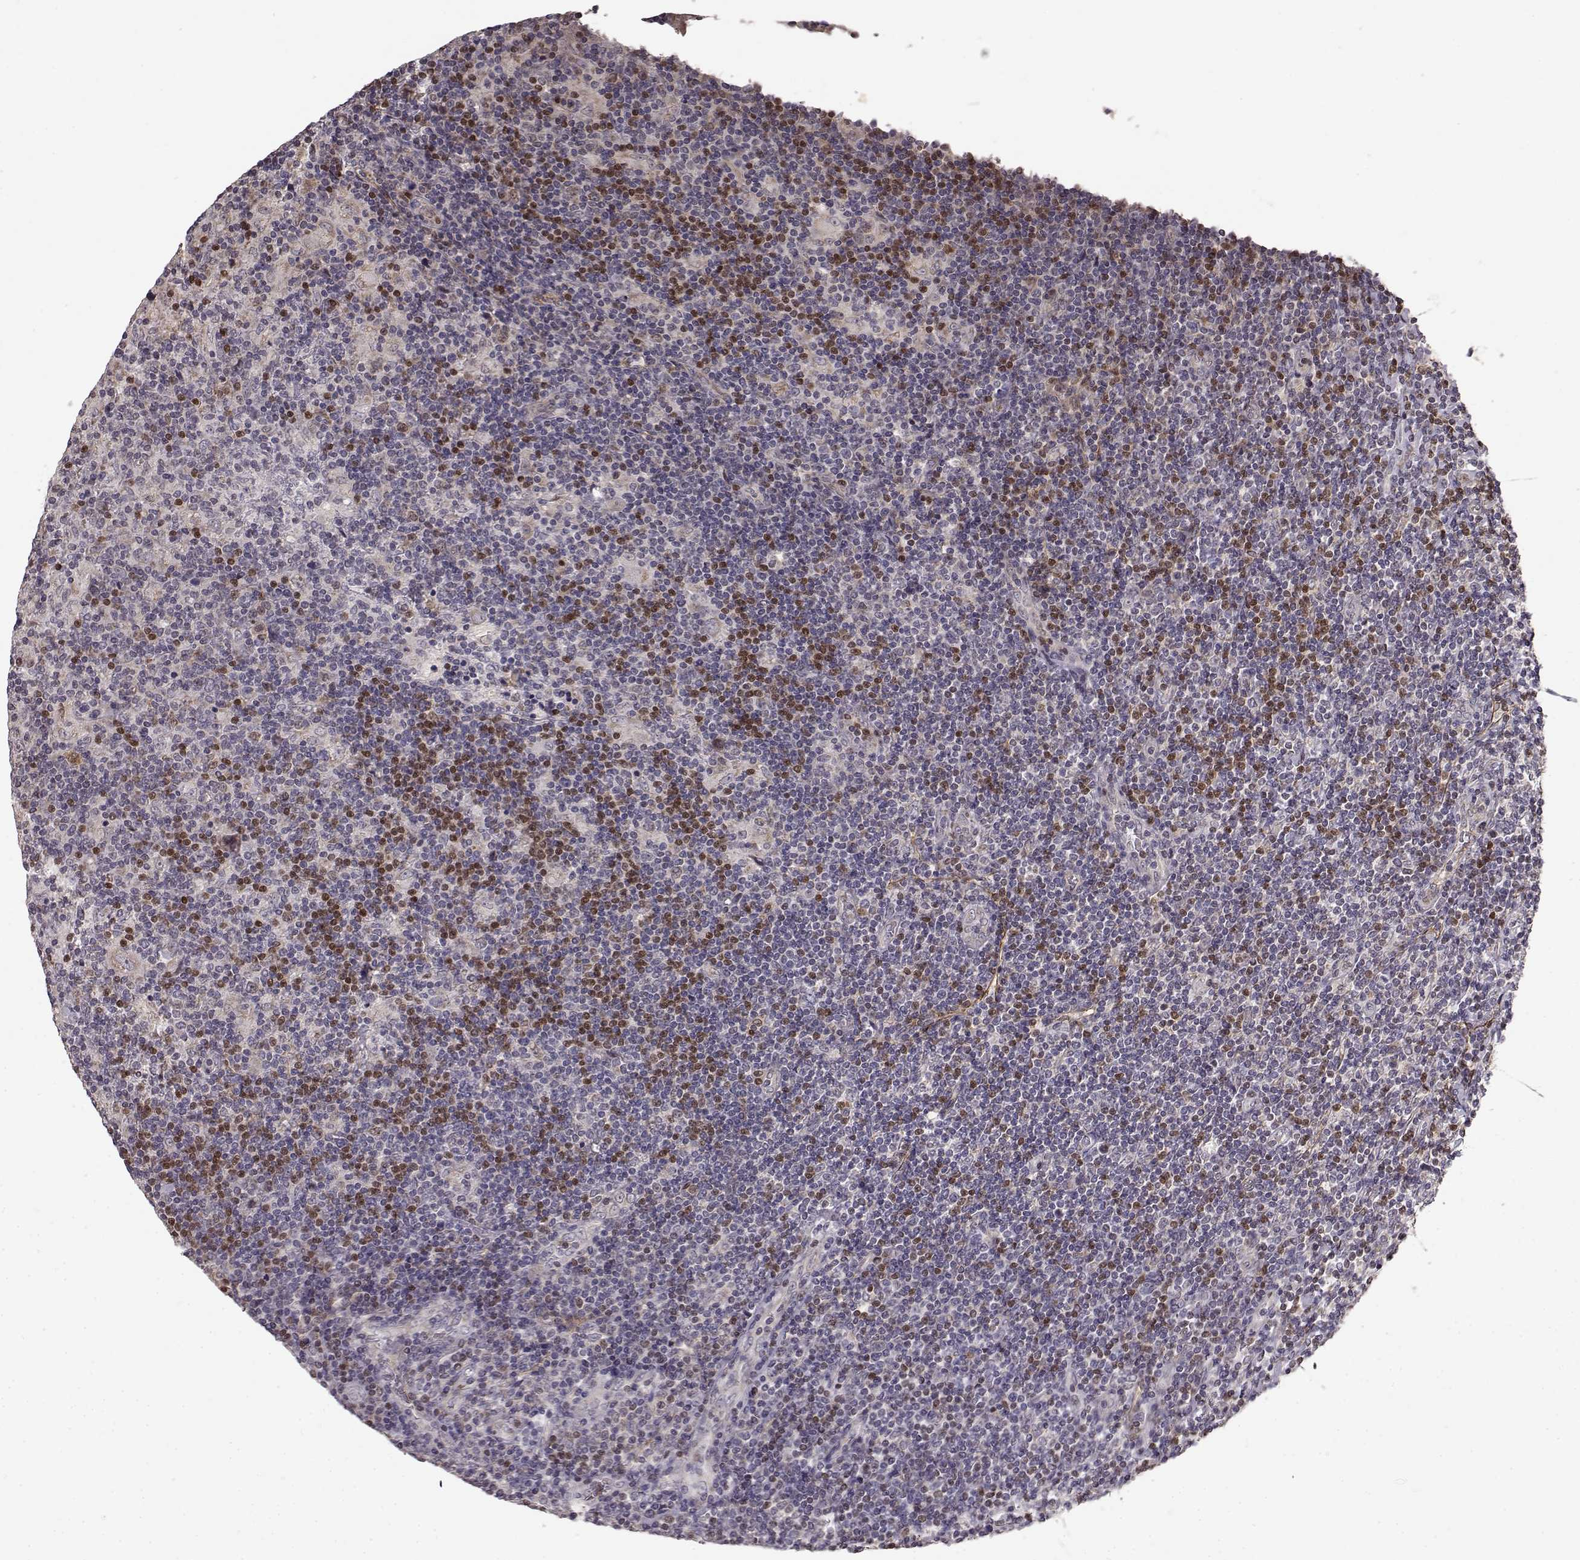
{"staining": {"intensity": "negative", "quantity": "none", "location": "none"}, "tissue": "lymphoma", "cell_type": "Tumor cells", "image_type": "cancer", "snomed": [{"axis": "morphology", "description": "Hodgkin's disease, NOS"}, {"axis": "topography", "description": "Lymph node"}], "caption": "Immunohistochemistry (IHC) of Hodgkin's disease exhibits no positivity in tumor cells.", "gene": "BACH2", "patient": {"sex": "male", "age": 40}}